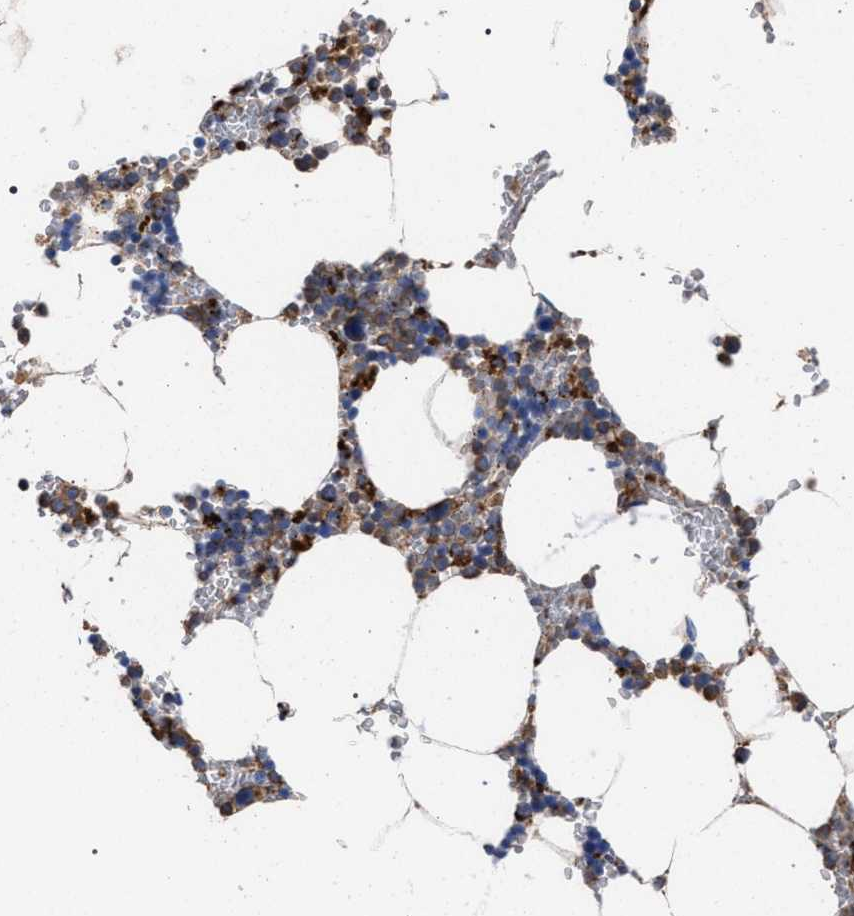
{"staining": {"intensity": "moderate", "quantity": "25%-75%", "location": "cytoplasmic/membranous"}, "tissue": "bone marrow", "cell_type": "Hematopoietic cells", "image_type": "normal", "snomed": [{"axis": "morphology", "description": "Normal tissue, NOS"}, {"axis": "topography", "description": "Bone marrow"}], "caption": "Immunohistochemistry (DAB) staining of normal bone marrow reveals moderate cytoplasmic/membranous protein expression in approximately 25%-75% of hematopoietic cells. The protein is stained brown, and the nuclei are stained in blue (DAB (3,3'-diaminobenzidine) IHC with brightfield microscopy, high magnification).", "gene": "PPT1", "patient": {"sex": "male", "age": 70}}